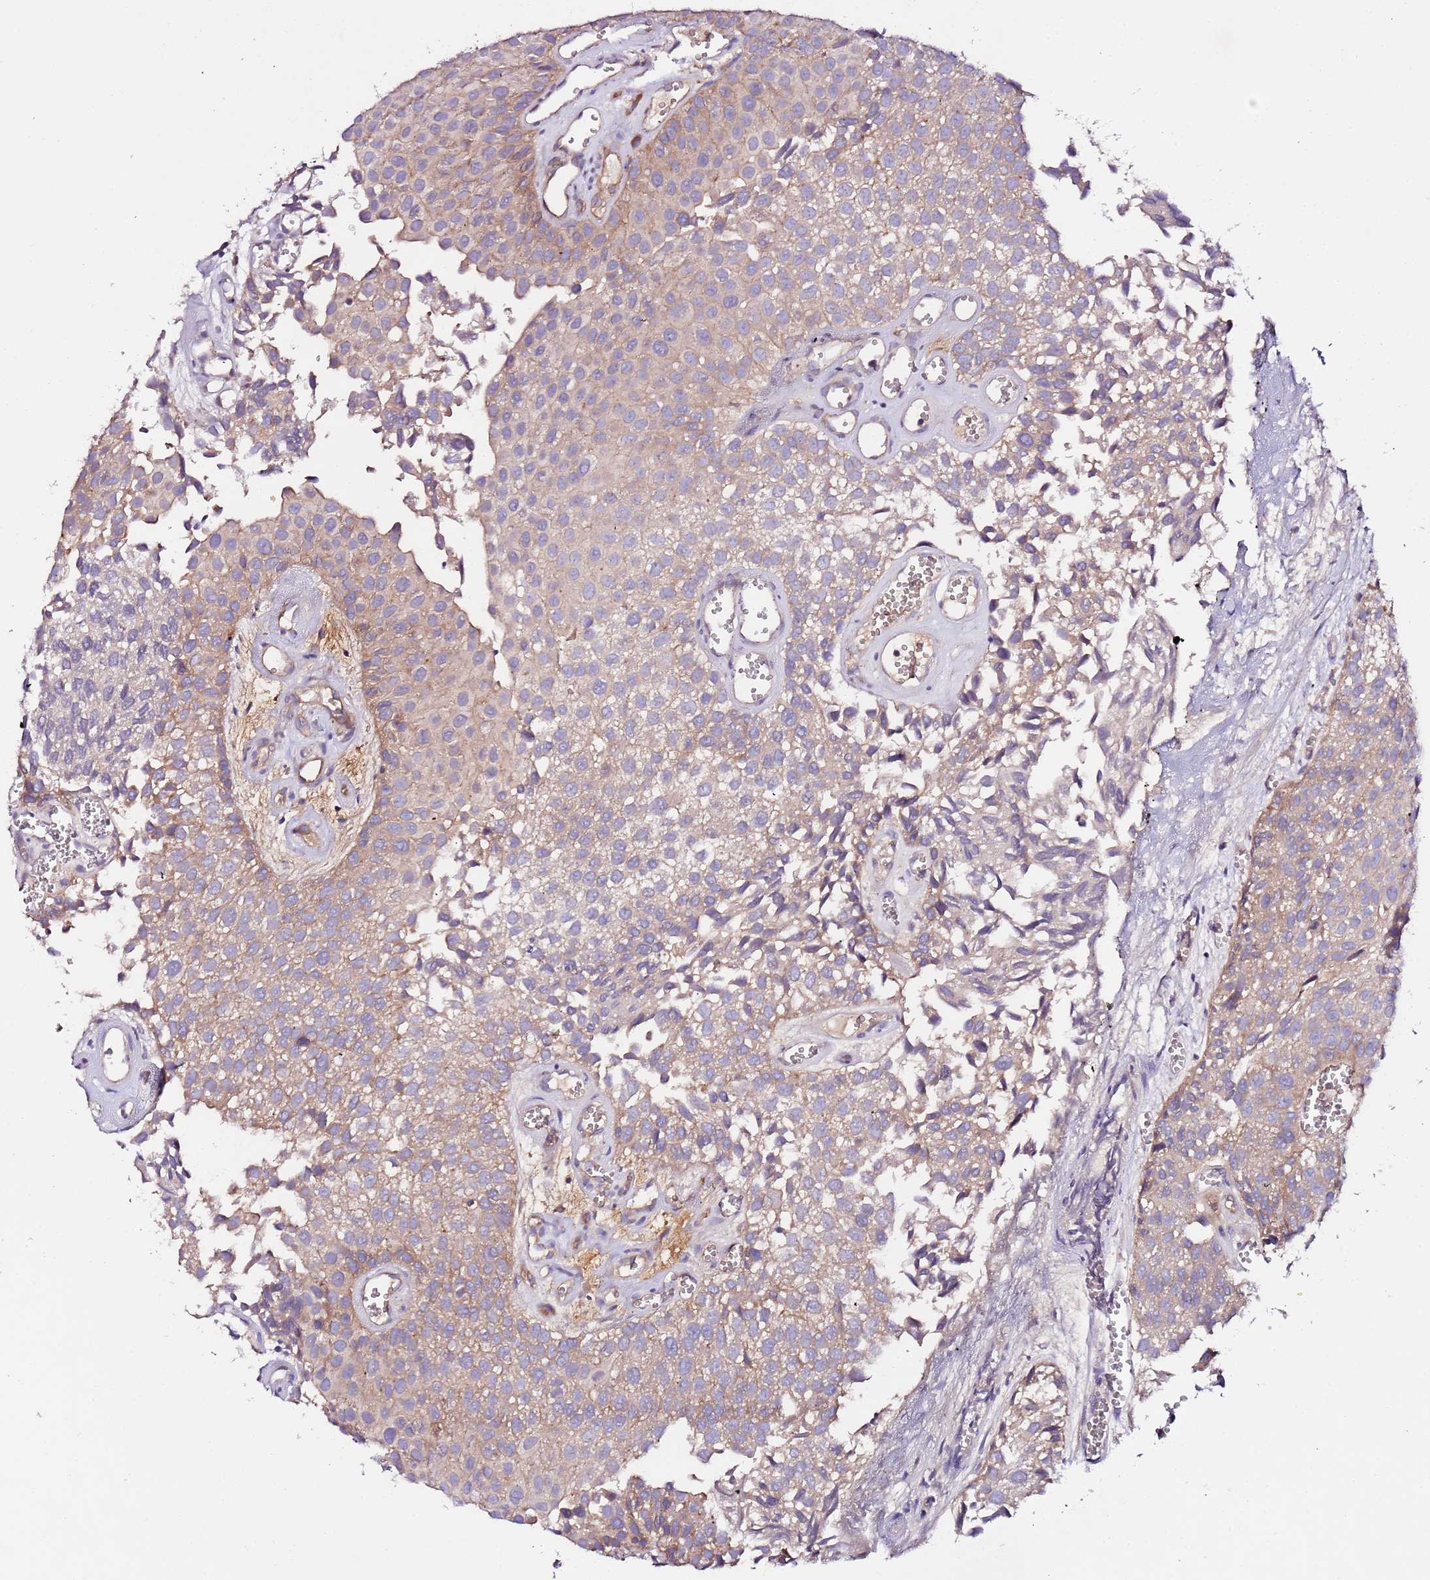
{"staining": {"intensity": "weak", "quantity": ">75%", "location": "cytoplasmic/membranous"}, "tissue": "urothelial cancer", "cell_type": "Tumor cells", "image_type": "cancer", "snomed": [{"axis": "morphology", "description": "Urothelial carcinoma, Low grade"}, {"axis": "topography", "description": "Urinary bladder"}], "caption": "This image reveals urothelial cancer stained with immunohistochemistry (IHC) to label a protein in brown. The cytoplasmic/membranous of tumor cells show weak positivity for the protein. Nuclei are counter-stained blue.", "gene": "FLVCR1", "patient": {"sex": "male", "age": 88}}